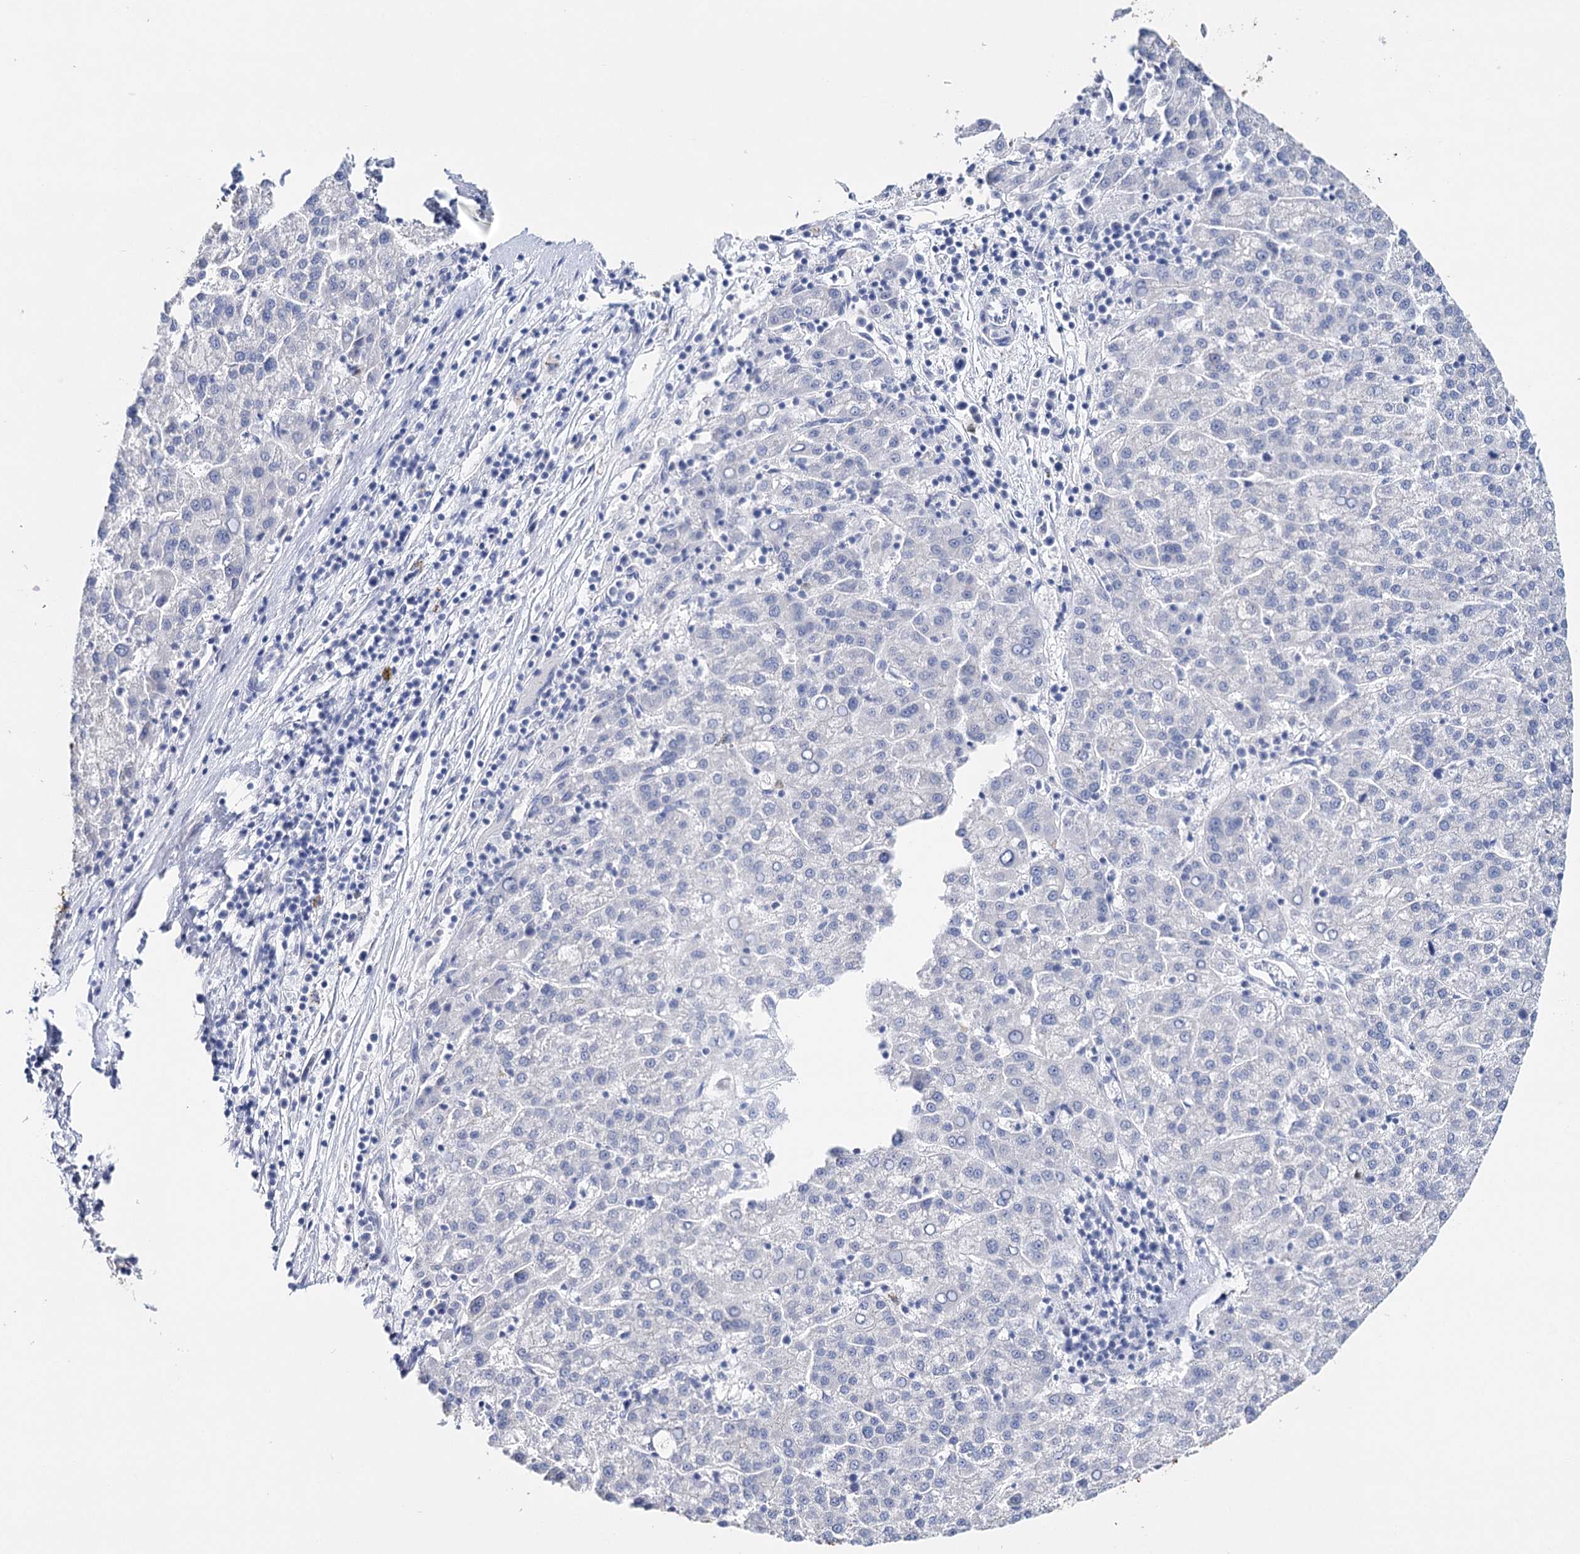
{"staining": {"intensity": "negative", "quantity": "none", "location": "none"}, "tissue": "liver cancer", "cell_type": "Tumor cells", "image_type": "cancer", "snomed": [{"axis": "morphology", "description": "Carcinoma, Hepatocellular, NOS"}, {"axis": "topography", "description": "Liver"}], "caption": "High magnification brightfield microscopy of liver cancer stained with DAB (brown) and counterstained with hematoxylin (blue): tumor cells show no significant staining.", "gene": "CEACAM8", "patient": {"sex": "female", "age": 58}}